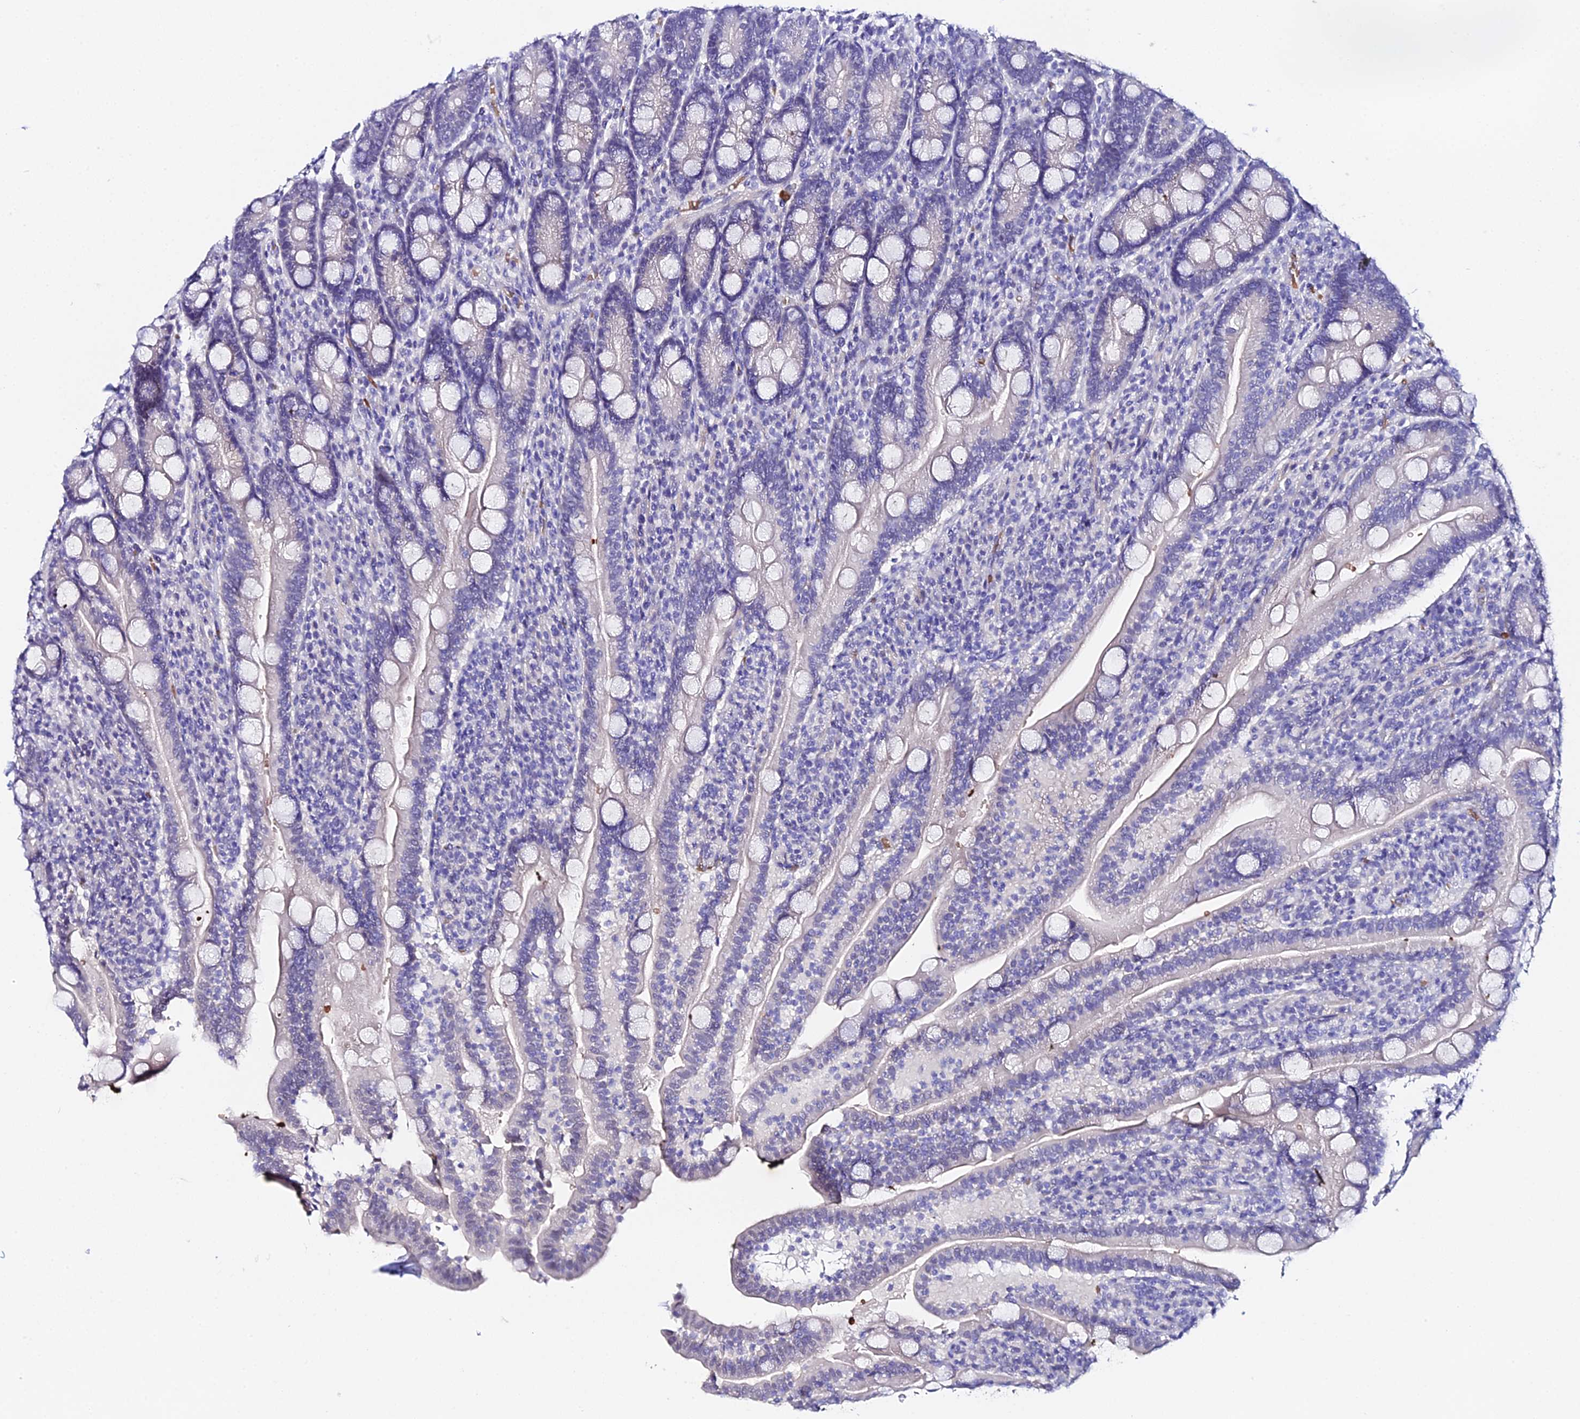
{"staining": {"intensity": "negative", "quantity": "none", "location": "none"}, "tissue": "duodenum", "cell_type": "Glandular cells", "image_type": "normal", "snomed": [{"axis": "morphology", "description": "Normal tissue, NOS"}, {"axis": "topography", "description": "Duodenum"}], "caption": "A high-resolution histopathology image shows immunohistochemistry (IHC) staining of normal duodenum, which reveals no significant expression in glandular cells.", "gene": "CFAP45", "patient": {"sex": "male", "age": 35}}